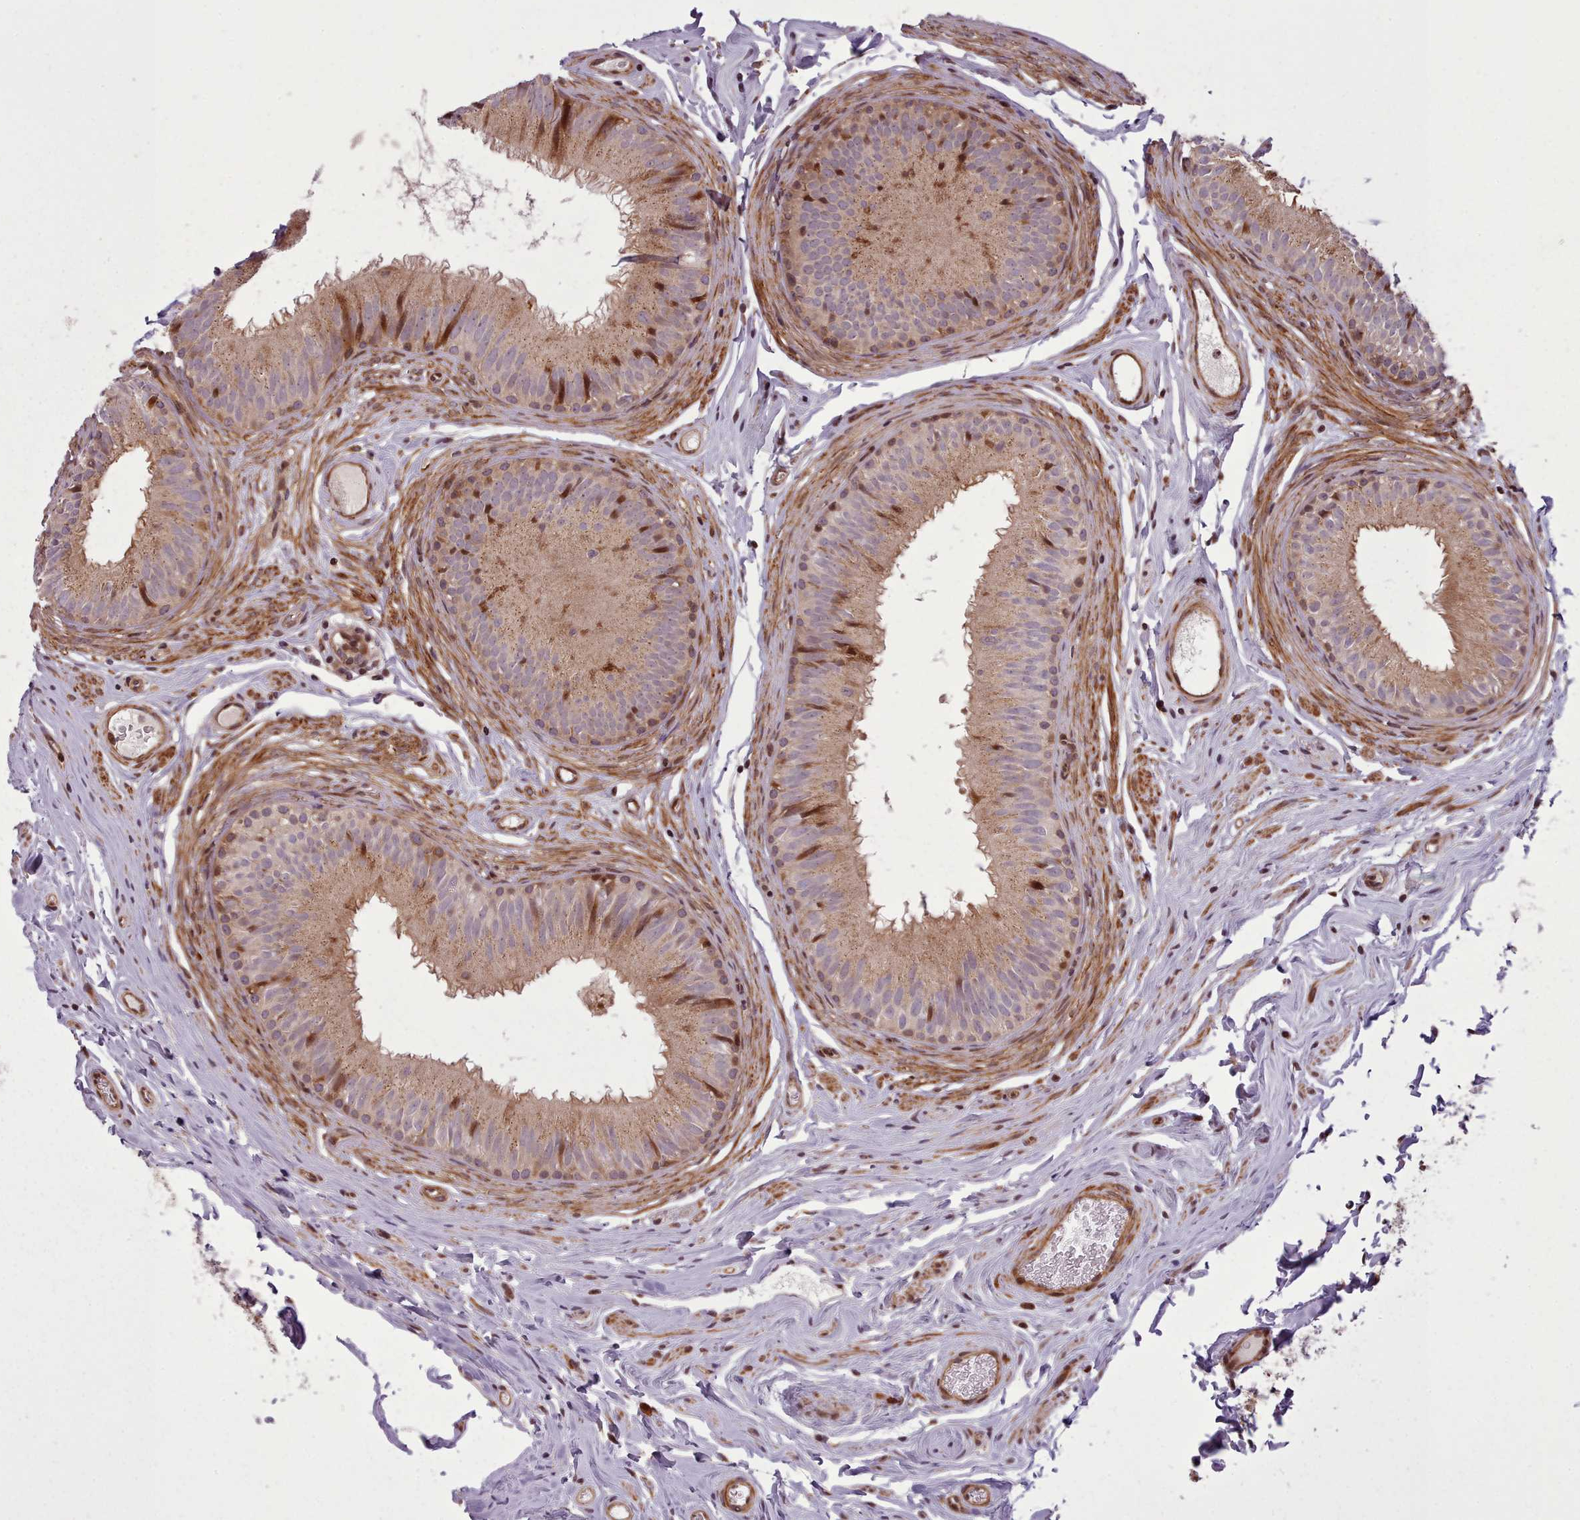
{"staining": {"intensity": "moderate", "quantity": ">75%", "location": "cytoplasmic/membranous,nuclear"}, "tissue": "epididymis", "cell_type": "Glandular cells", "image_type": "normal", "snomed": [{"axis": "morphology", "description": "Normal tissue, NOS"}, {"axis": "topography", "description": "Epididymis, spermatic cord, NOS"}], "caption": "Moderate cytoplasmic/membranous,nuclear protein positivity is present in approximately >75% of glandular cells in epididymis.", "gene": "NLRP7", "patient": {"sex": "male", "age": 25}}